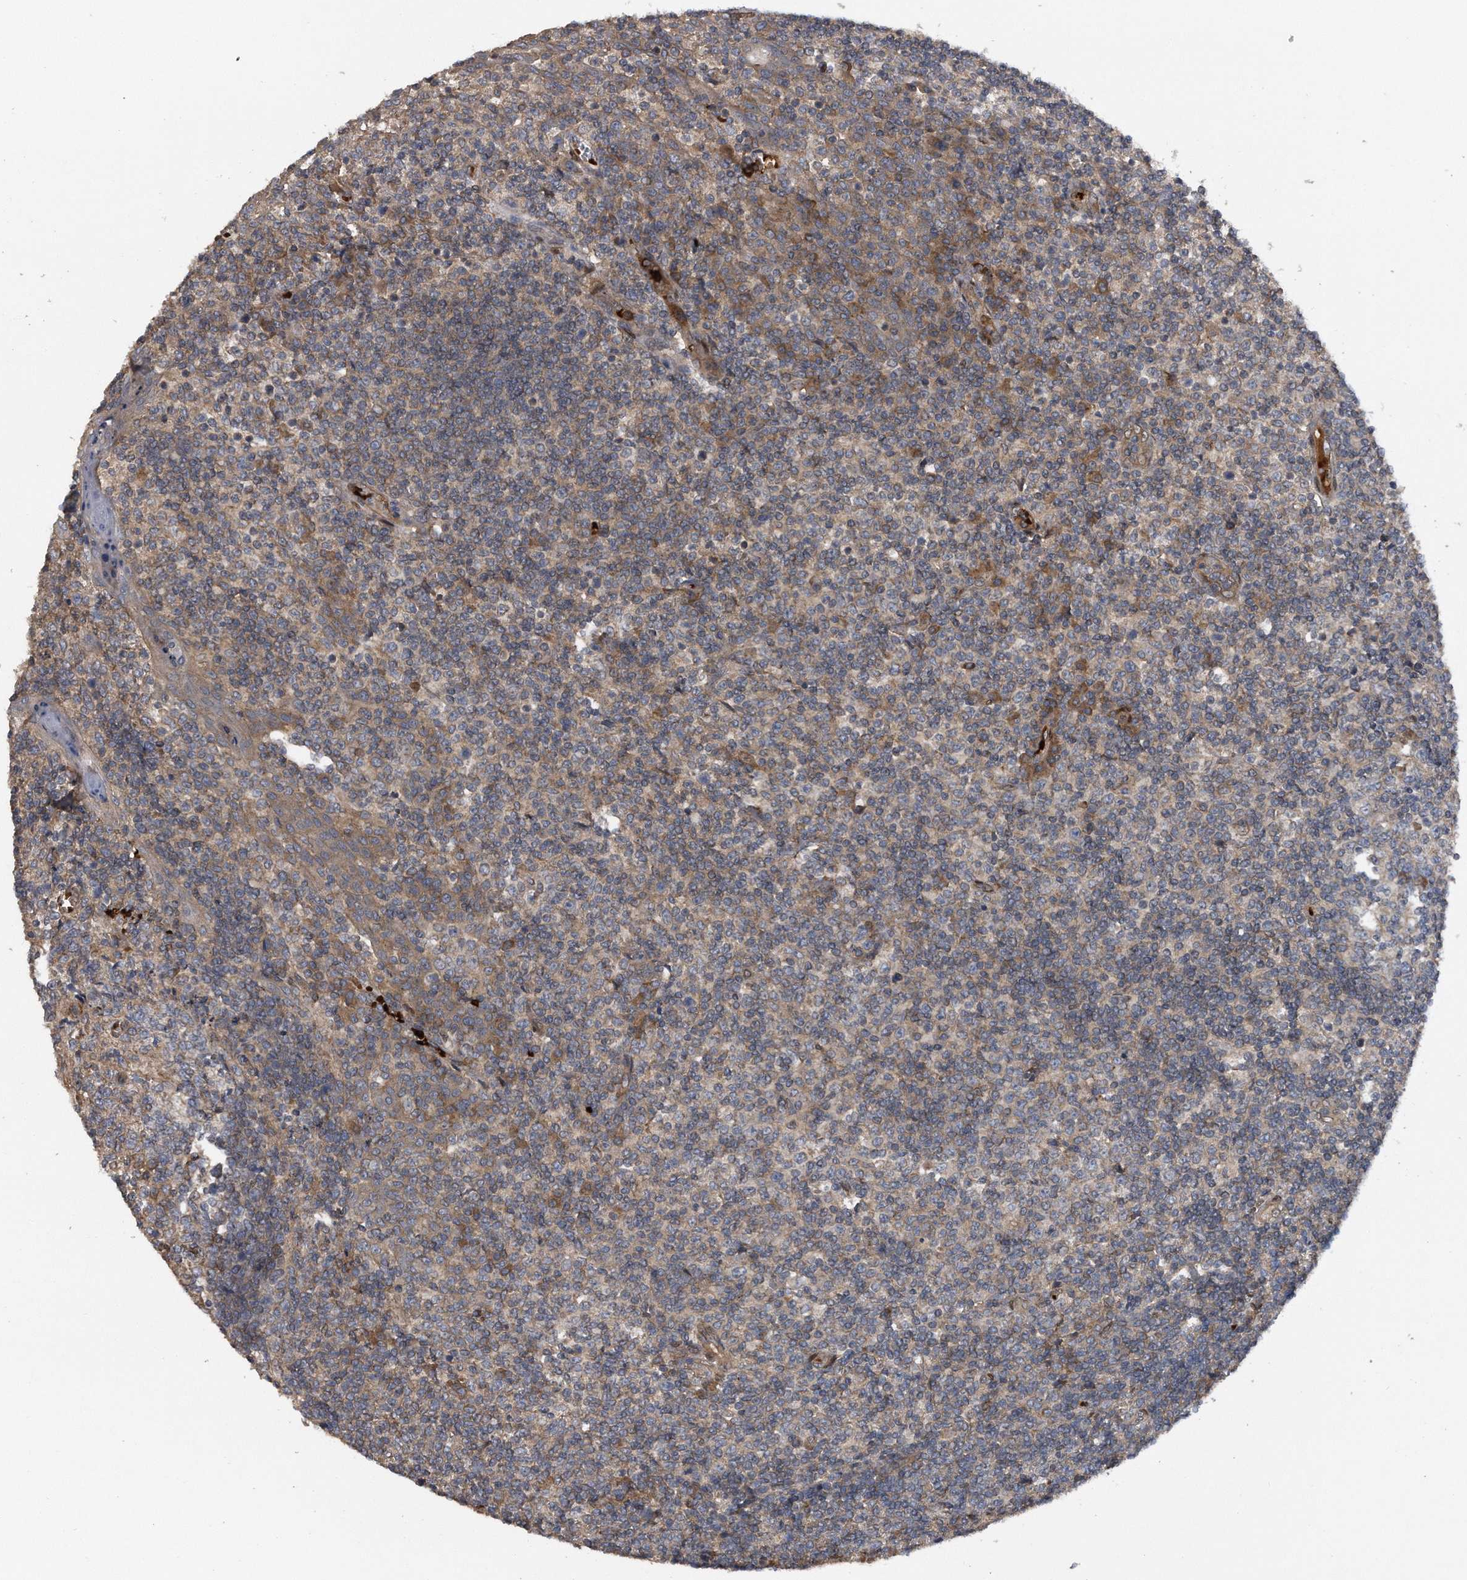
{"staining": {"intensity": "moderate", "quantity": "25%-75%", "location": "cytoplasmic/membranous"}, "tissue": "tonsil", "cell_type": "Germinal center cells", "image_type": "normal", "snomed": [{"axis": "morphology", "description": "Normal tissue, NOS"}, {"axis": "topography", "description": "Tonsil"}], "caption": "A brown stain shows moderate cytoplasmic/membranous expression of a protein in germinal center cells of normal tonsil.", "gene": "ZNF79", "patient": {"sex": "female", "age": 19}}